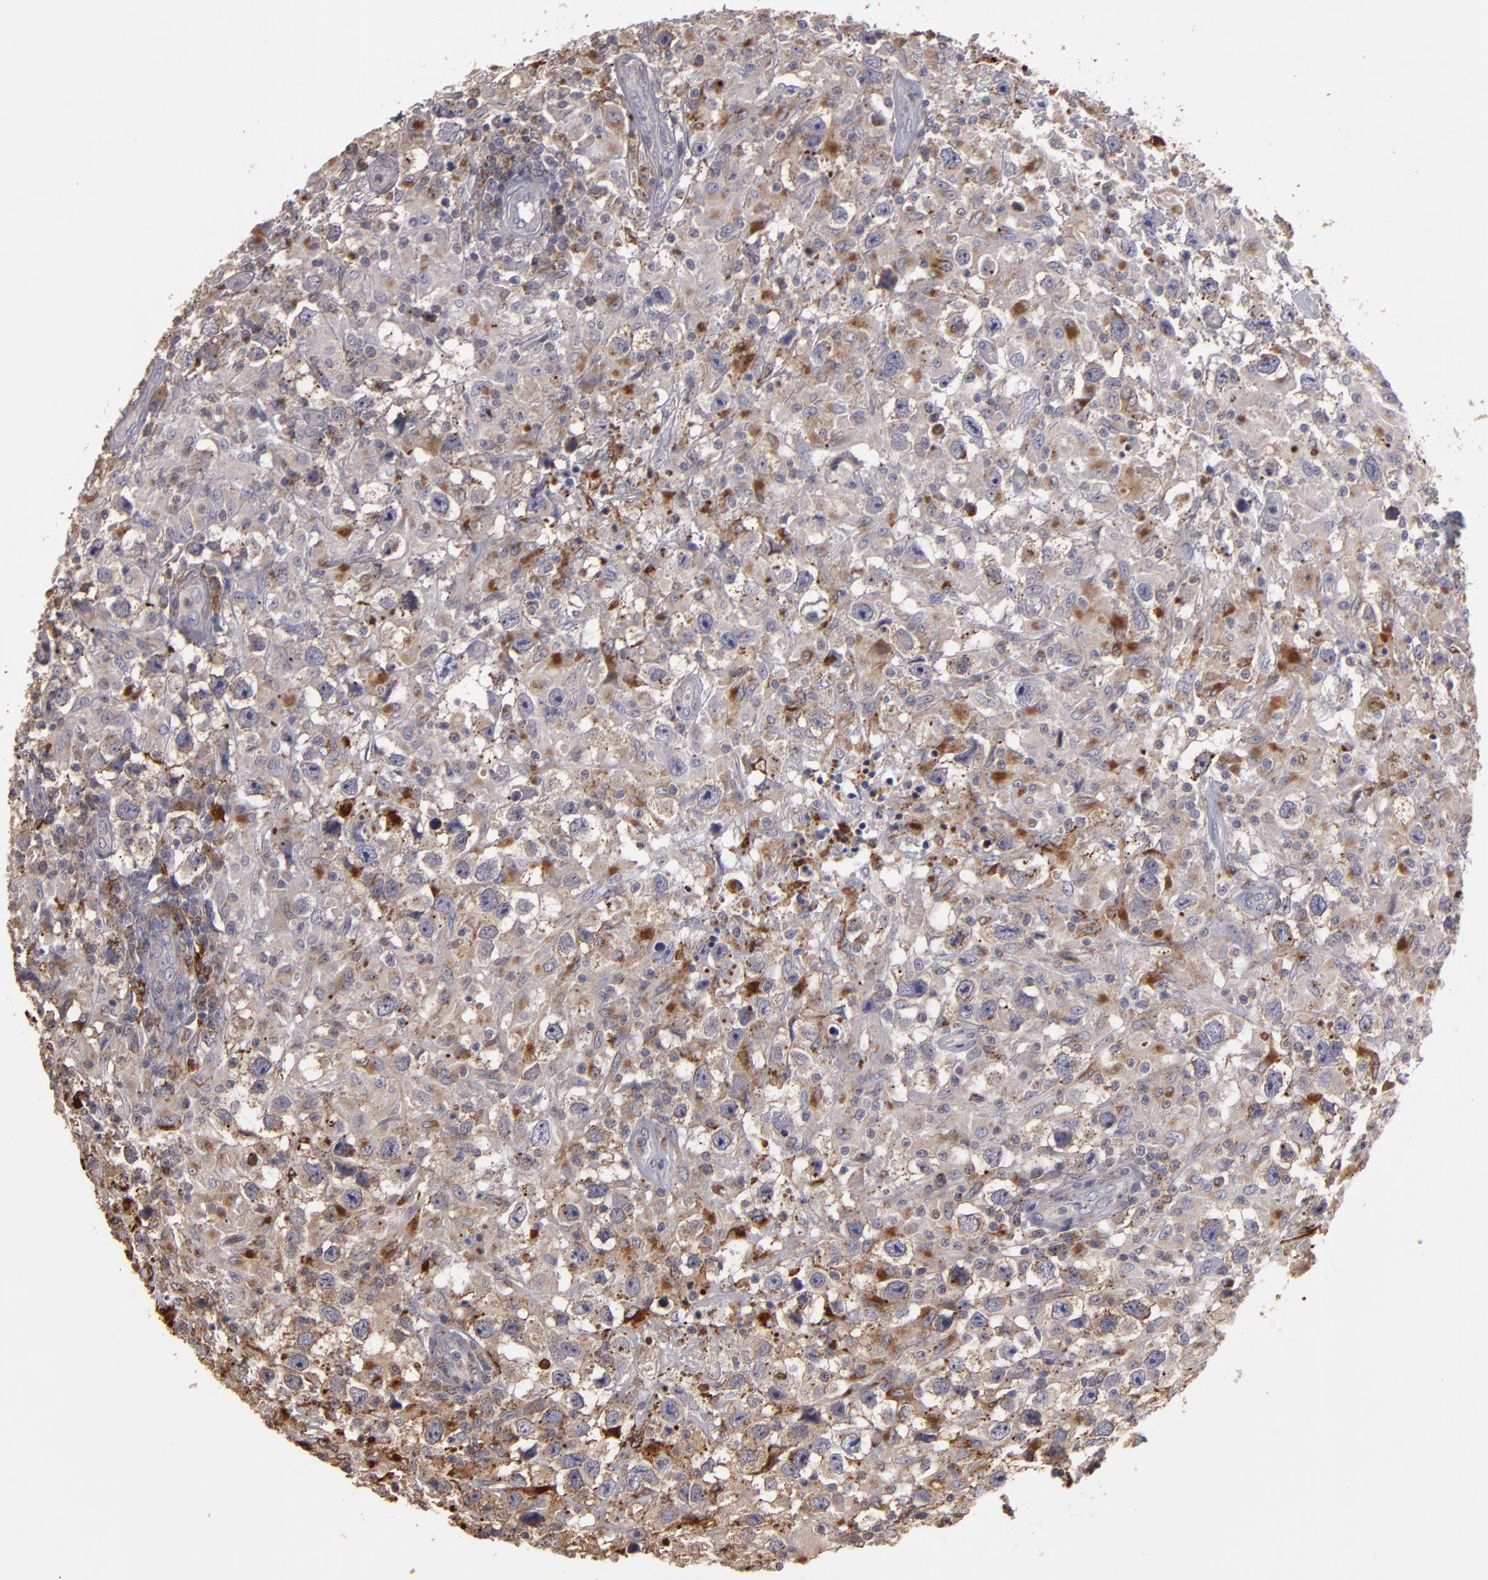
{"staining": {"intensity": "moderate", "quantity": ">75%", "location": "cytoplasmic/membranous"}, "tissue": "testis cancer", "cell_type": "Tumor cells", "image_type": "cancer", "snomed": [{"axis": "morphology", "description": "Seminoma, NOS"}, {"axis": "topography", "description": "Testis"}], "caption": "Human testis cancer (seminoma) stained for a protein (brown) demonstrates moderate cytoplasmic/membranous positive positivity in about >75% of tumor cells.", "gene": "TRAF1", "patient": {"sex": "male", "age": 34}}